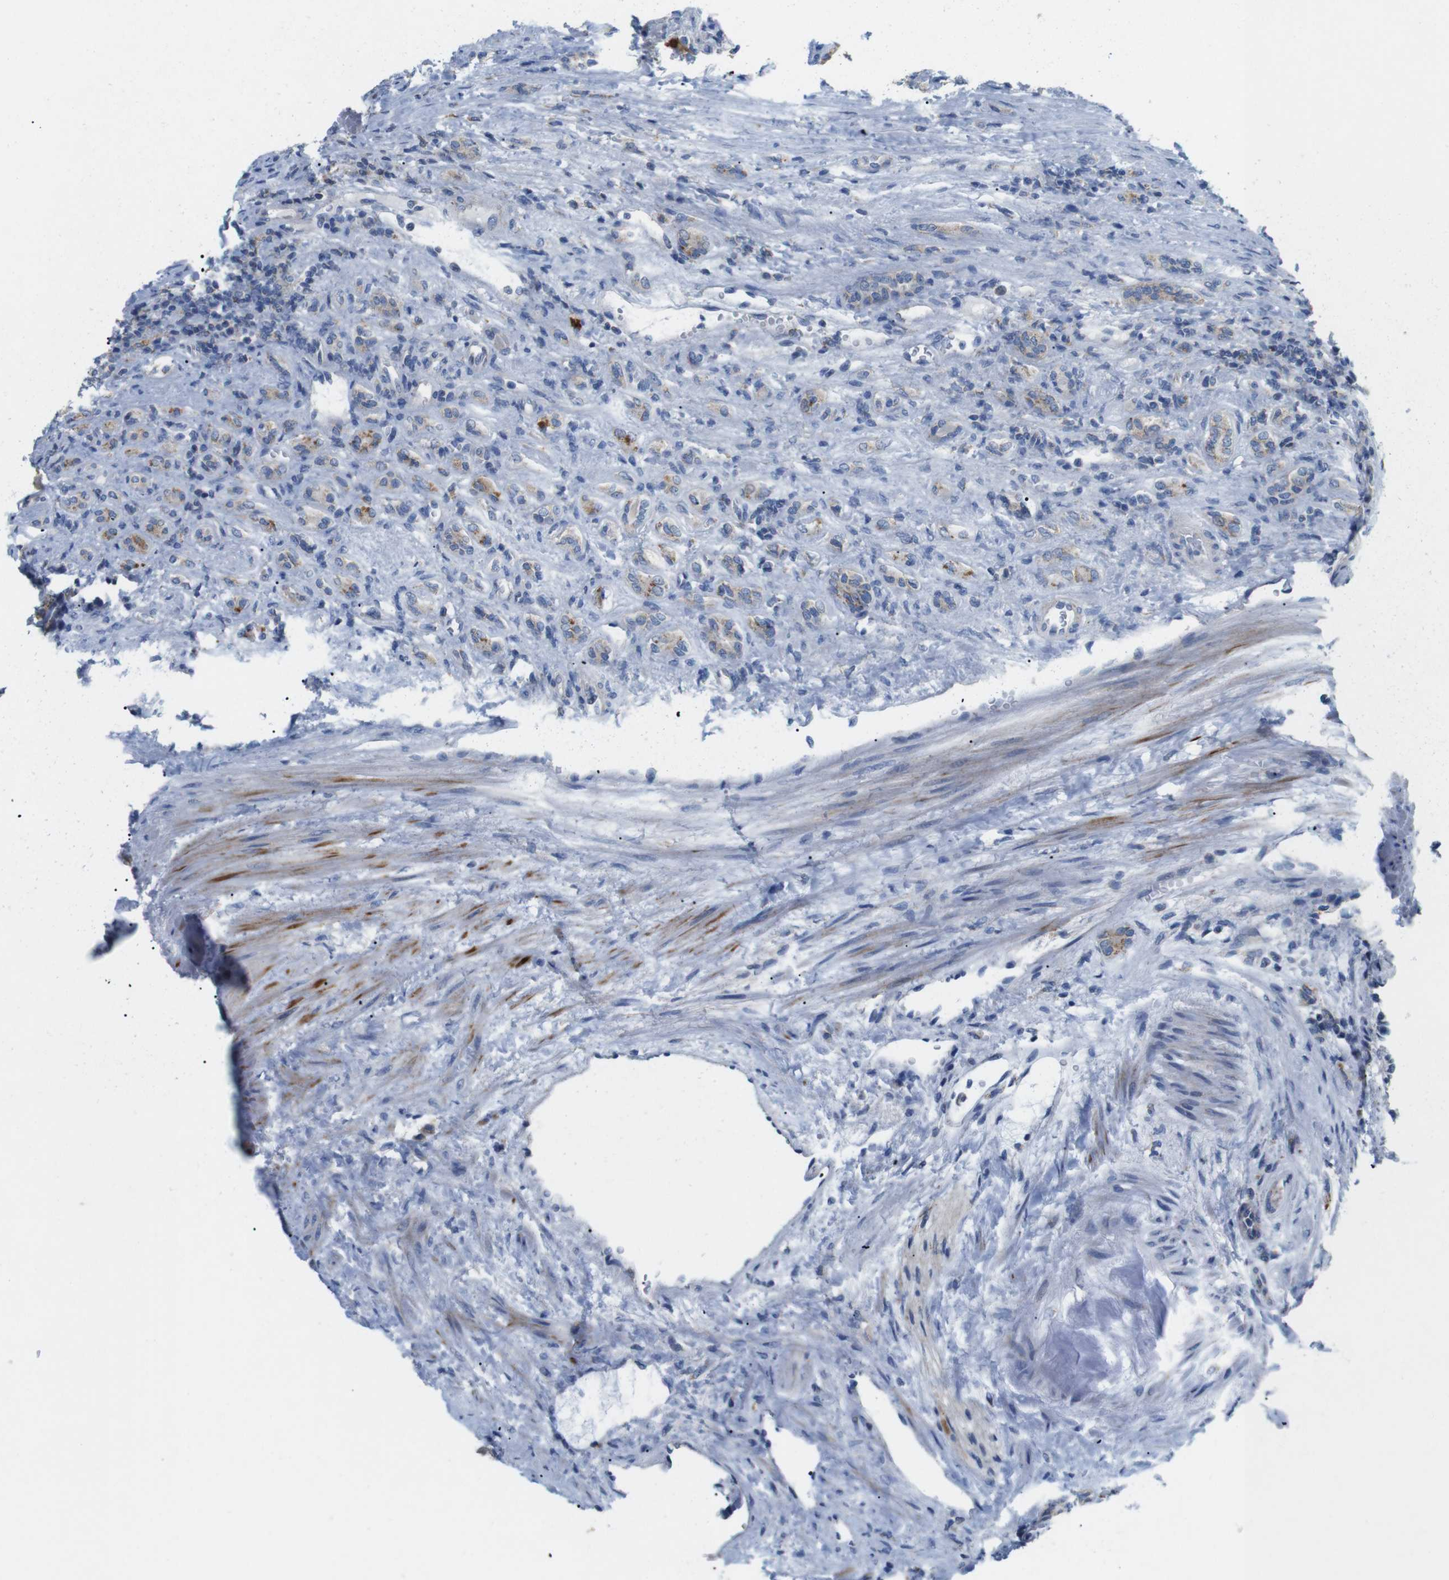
{"staining": {"intensity": "moderate", "quantity": ">75%", "location": "cytoplasmic/membranous"}, "tissue": "renal cancer", "cell_type": "Tumor cells", "image_type": "cancer", "snomed": [{"axis": "morphology", "description": "Adenocarcinoma, NOS"}, {"axis": "topography", "description": "Kidney"}], "caption": "Renal cancer (adenocarcinoma) was stained to show a protein in brown. There is medium levels of moderate cytoplasmic/membranous staining in approximately >75% of tumor cells.", "gene": "F2RL1", "patient": {"sex": "male", "age": 61}}